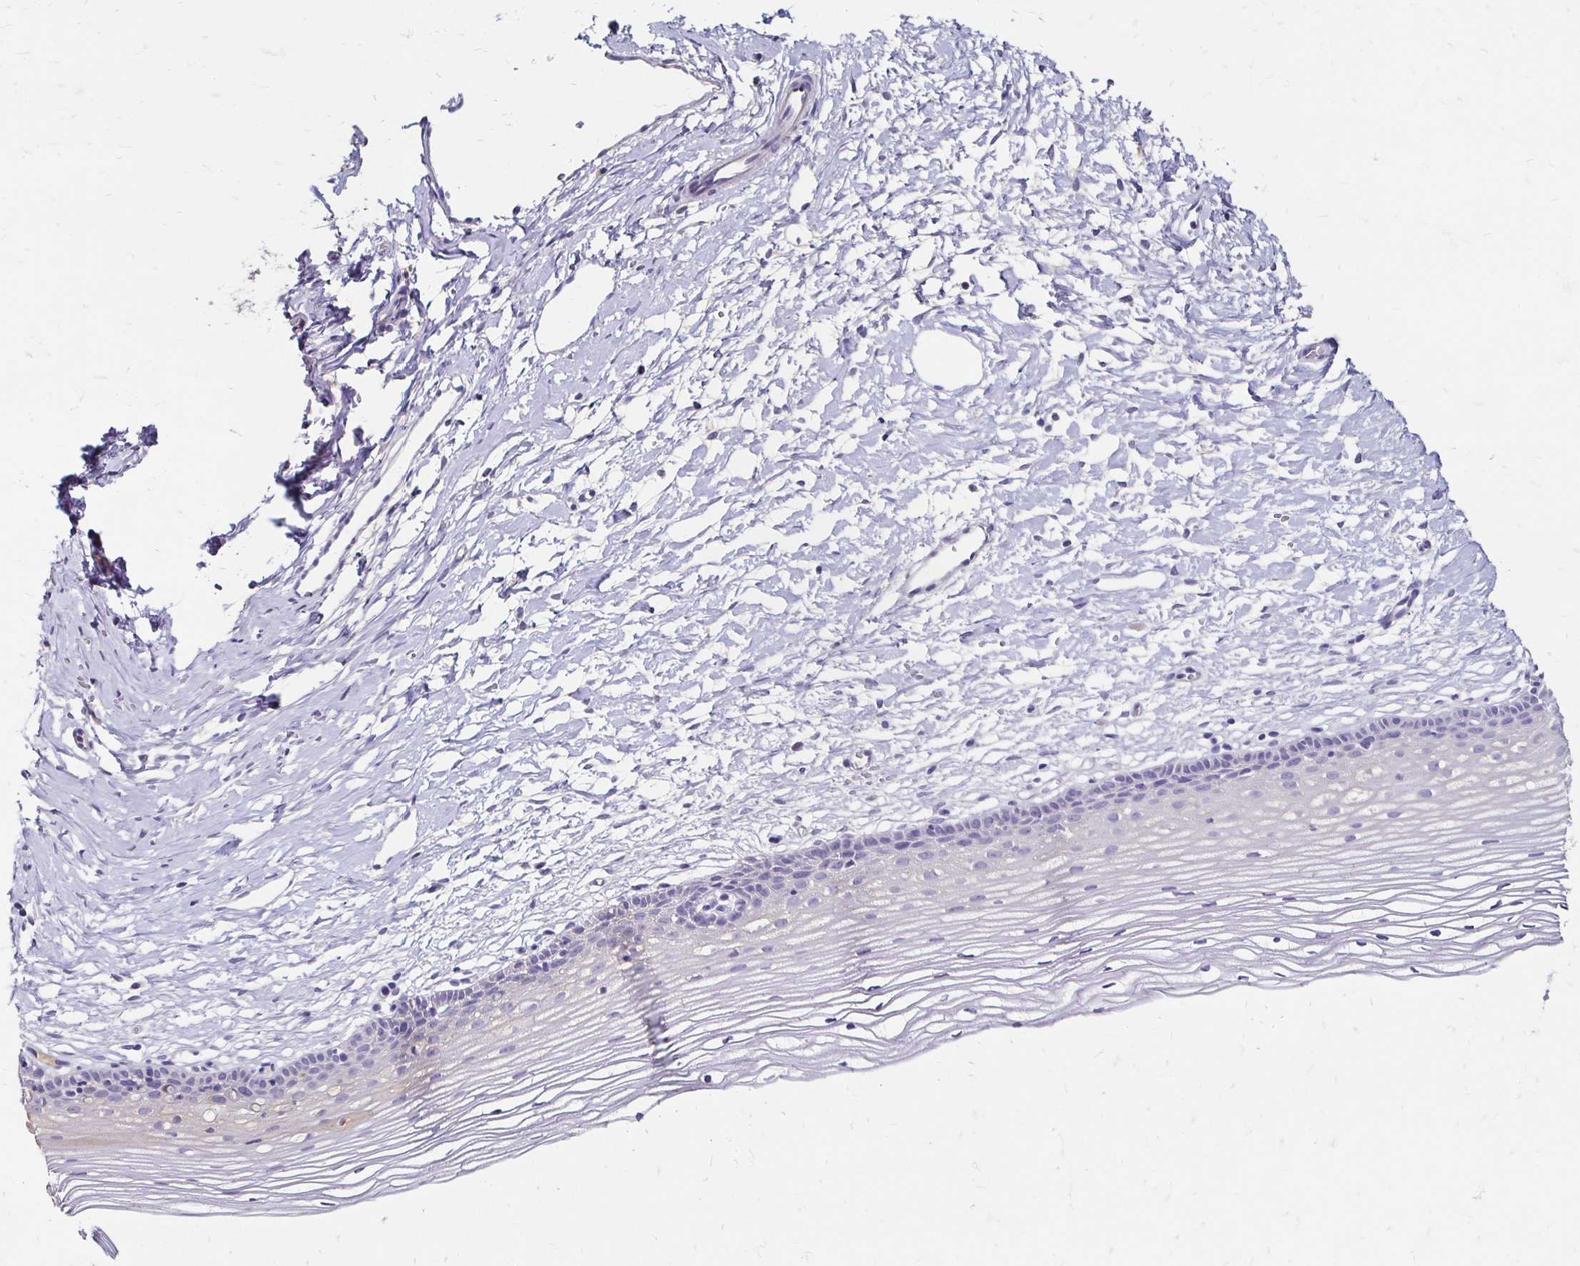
{"staining": {"intensity": "negative", "quantity": "none", "location": "none"}, "tissue": "cervix", "cell_type": "Glandular cells", "image_type": "normal", "snomed": [{"axis": "morphology", "description": "Normal tissue, NOS"}, {"axis": "topography", "description": "Cervix"}], "caption": "Immunohistochemistry photomicrograph of benign human cervix stained for a protein (brown), which reveals no staining in glandular cells. The staining is performed using DAB (3,3'-diaminobenzidine) brown chromogen with nuclei counter-stained in using hematoxylin.", "gene": "SCG3", "patient": {"sex": "female", "age": 40}}